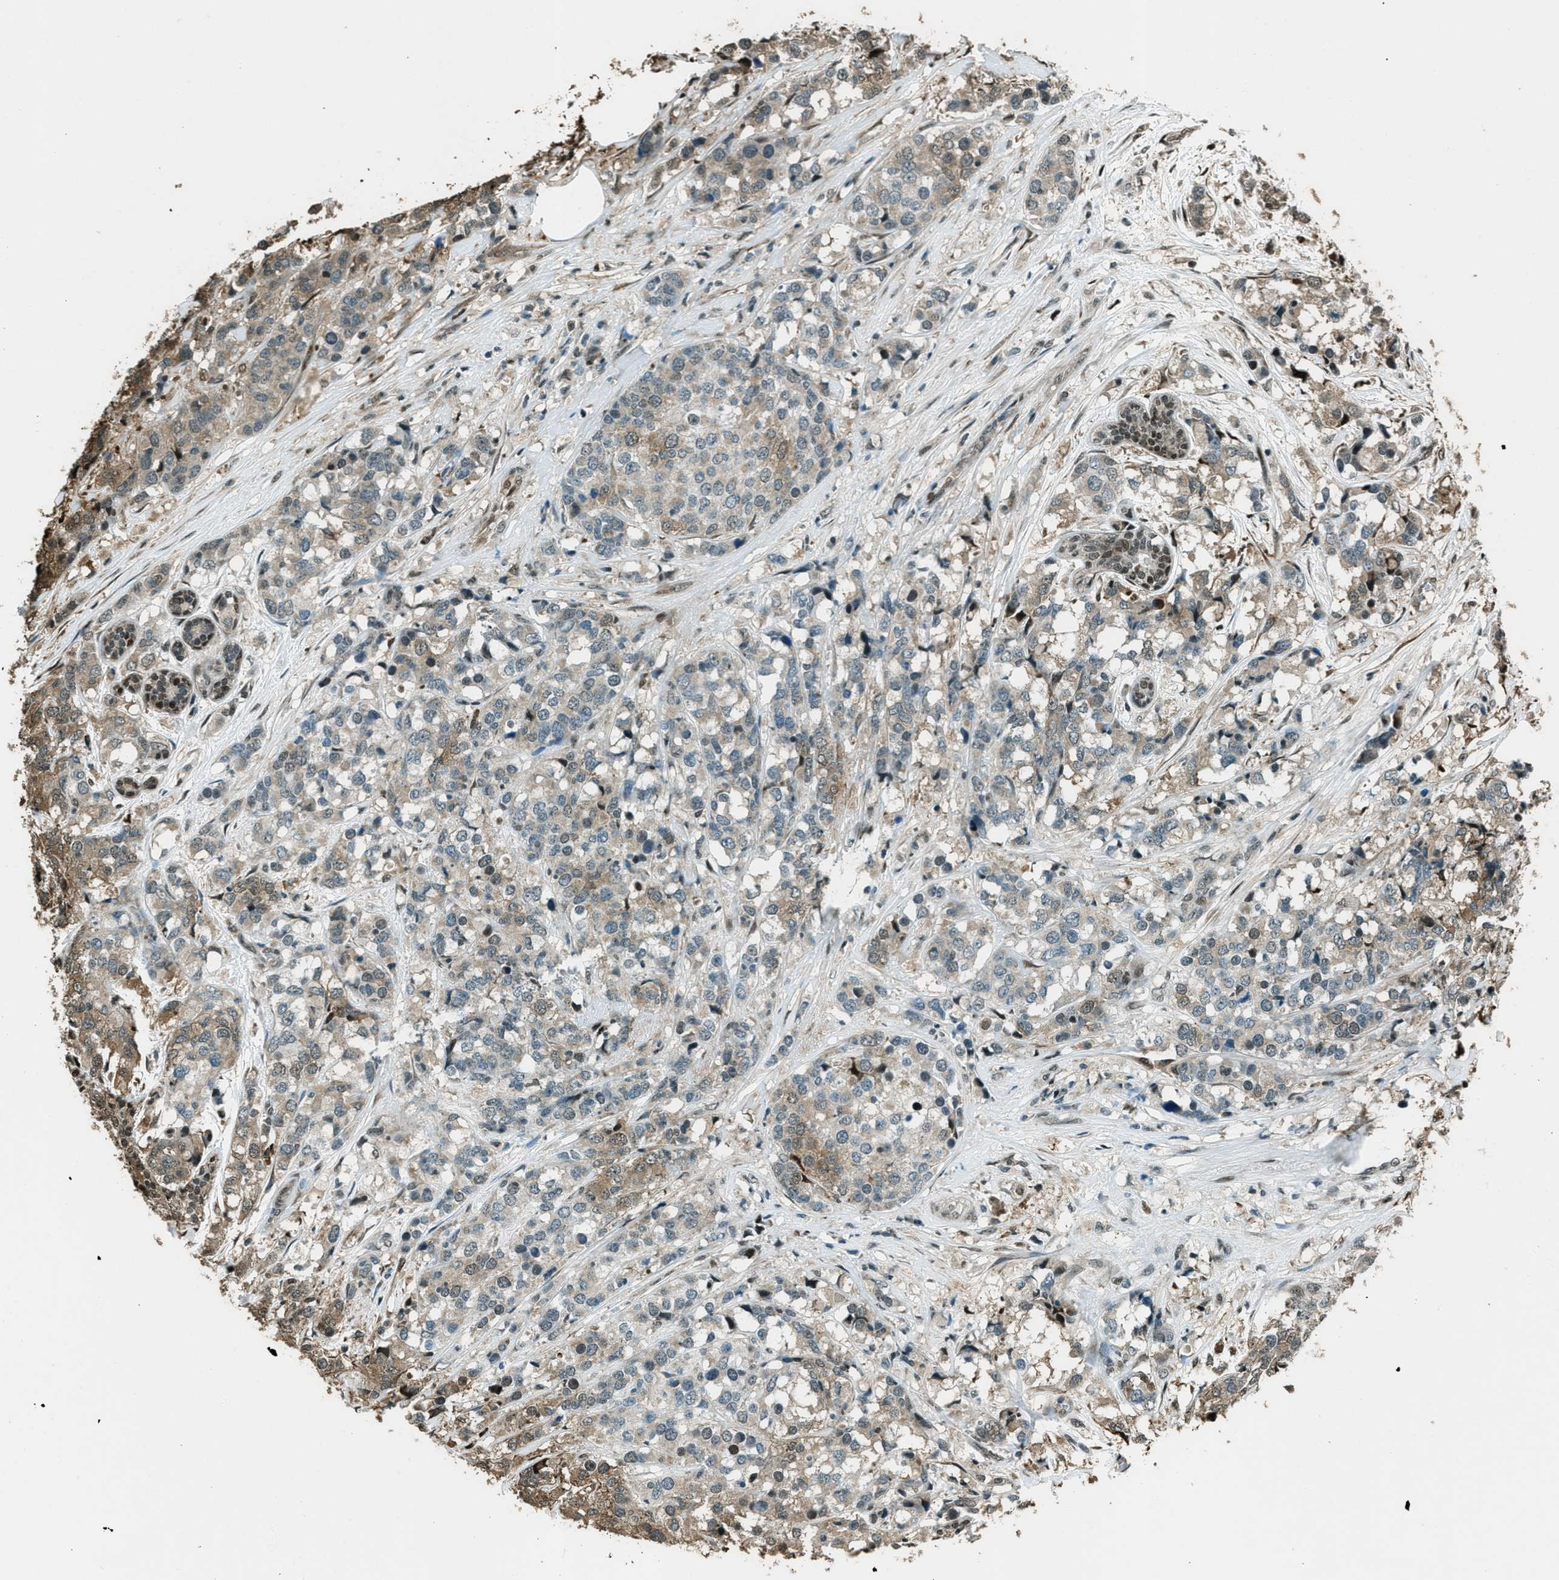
{"staining": {"intensity": "weak", "quantity": "25%-75%", "location": "cytoplasmic/membranous,nuclear"}, "tissue": "breast cancer", "cell_type": "Tumor cells", "image_type": "cancer", "snomed": [{"axis": "morphology", "description": "Lobular carcinoma"}, {"axis": "topography", "description": "Breast"}], "caption": "The image displays a brown stain indicating the presence of a protein in the cytoplasmic/membranous and nuclear of tumor cells in lobular carcinoma (breast). (DAB IHC with brightfield microscopy, high magnification).", "gene": "TARDBP", "patient": {"sex": "female", "age": 59}}